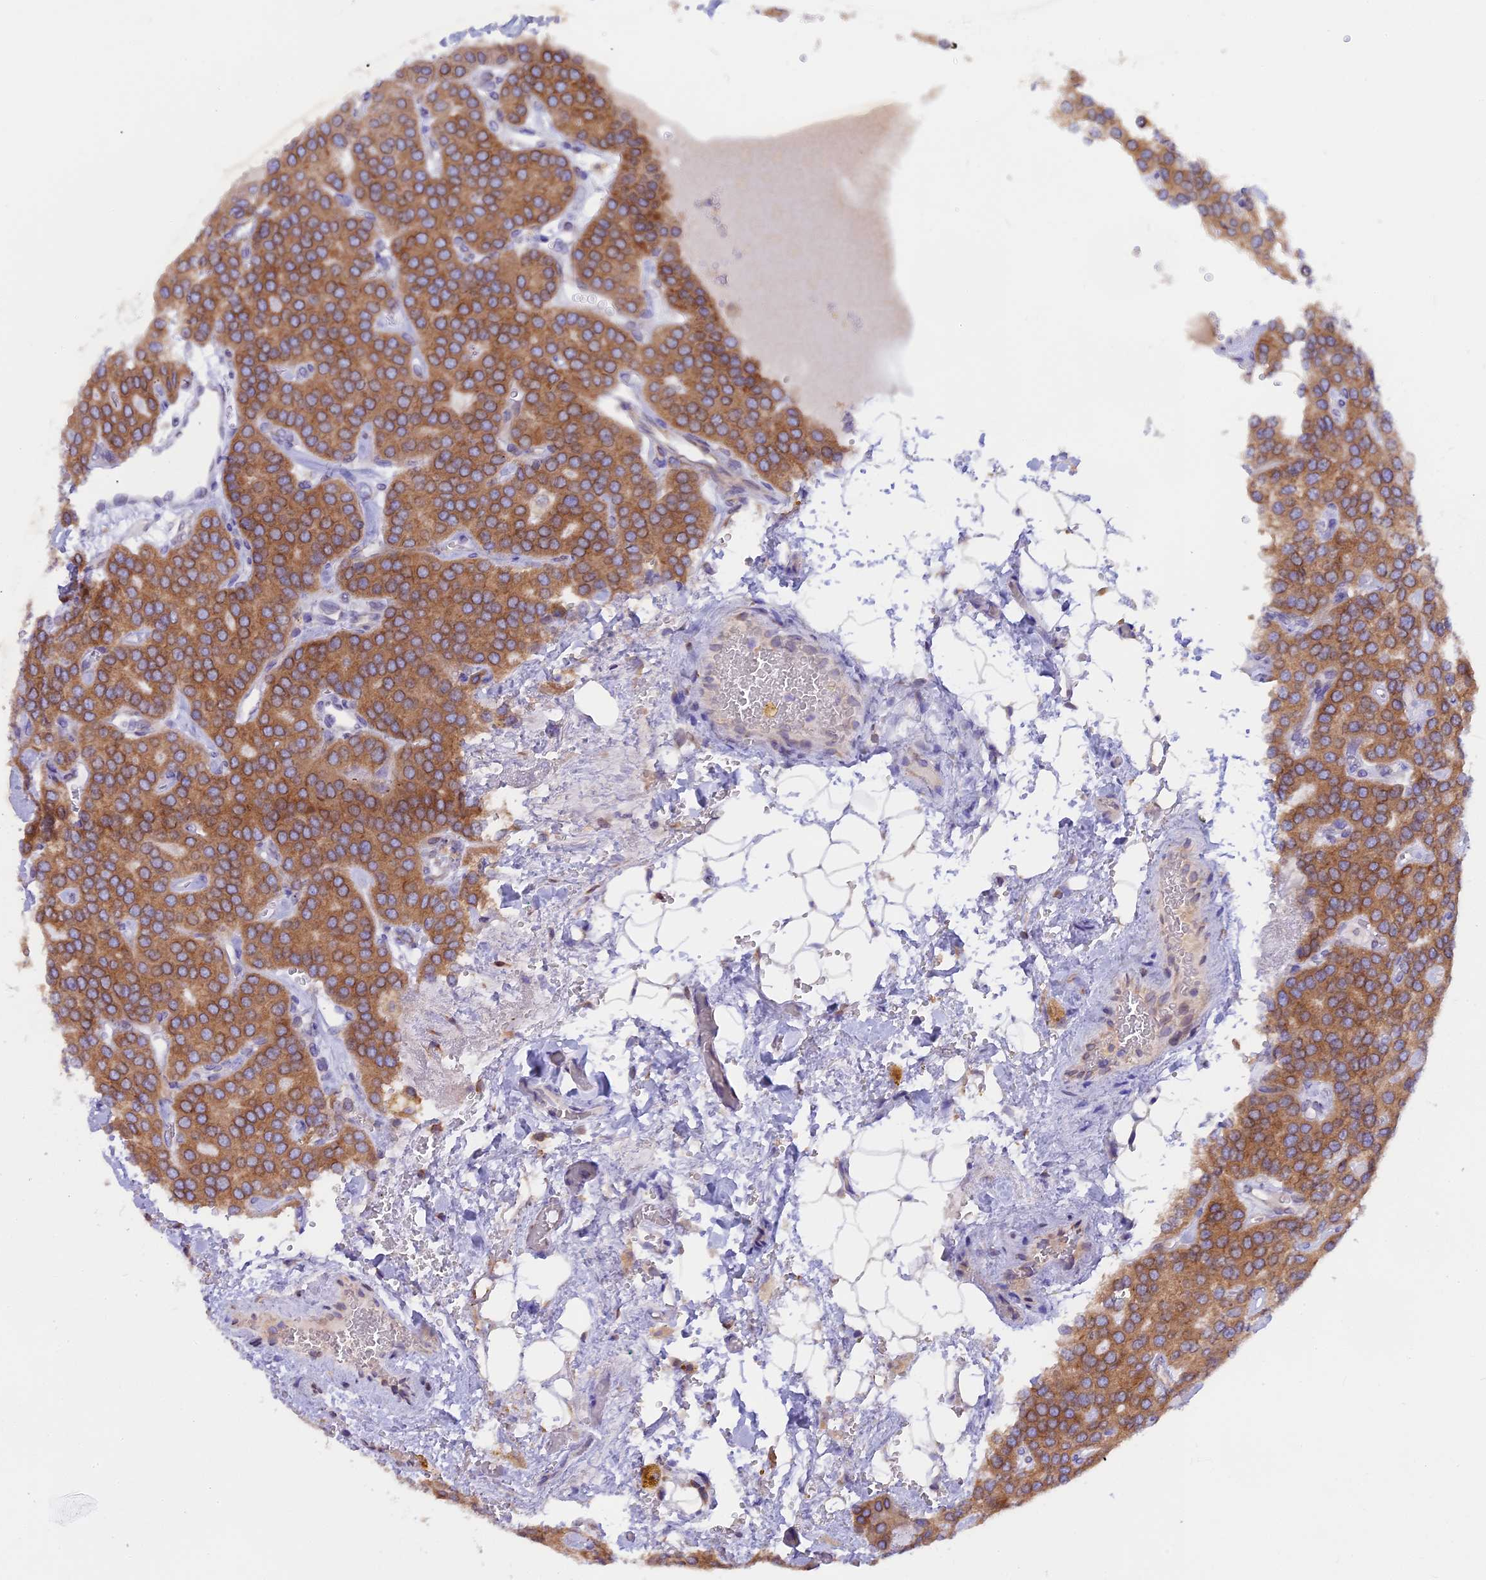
{"staining": {"intensity": "strong", "quantity": ">75%", "location": "cytoplasmic/membranous"}, "tissue": "parathyroid gland", "cell_type": "Glandular cells", "image_type": "normal", "snomed": [{"axis": "morphology", "description": "Normal tissue, NOS"}, {"axis": "morphology", "description": "Adenoma, NOS"}, {"axis": "topography", "description": "Parathyroid gland"}], "caption": "Immunohistochemical staining of normal parathyroid gland reveals strong cytoplasmic/membranous protein positivity in about >75% of glandular cells. Ihc stains the protein of interest in brown and the nuclei are stained blue.", "gene": "TLCD1", "patient": {"sex": "female", "age": 86}}